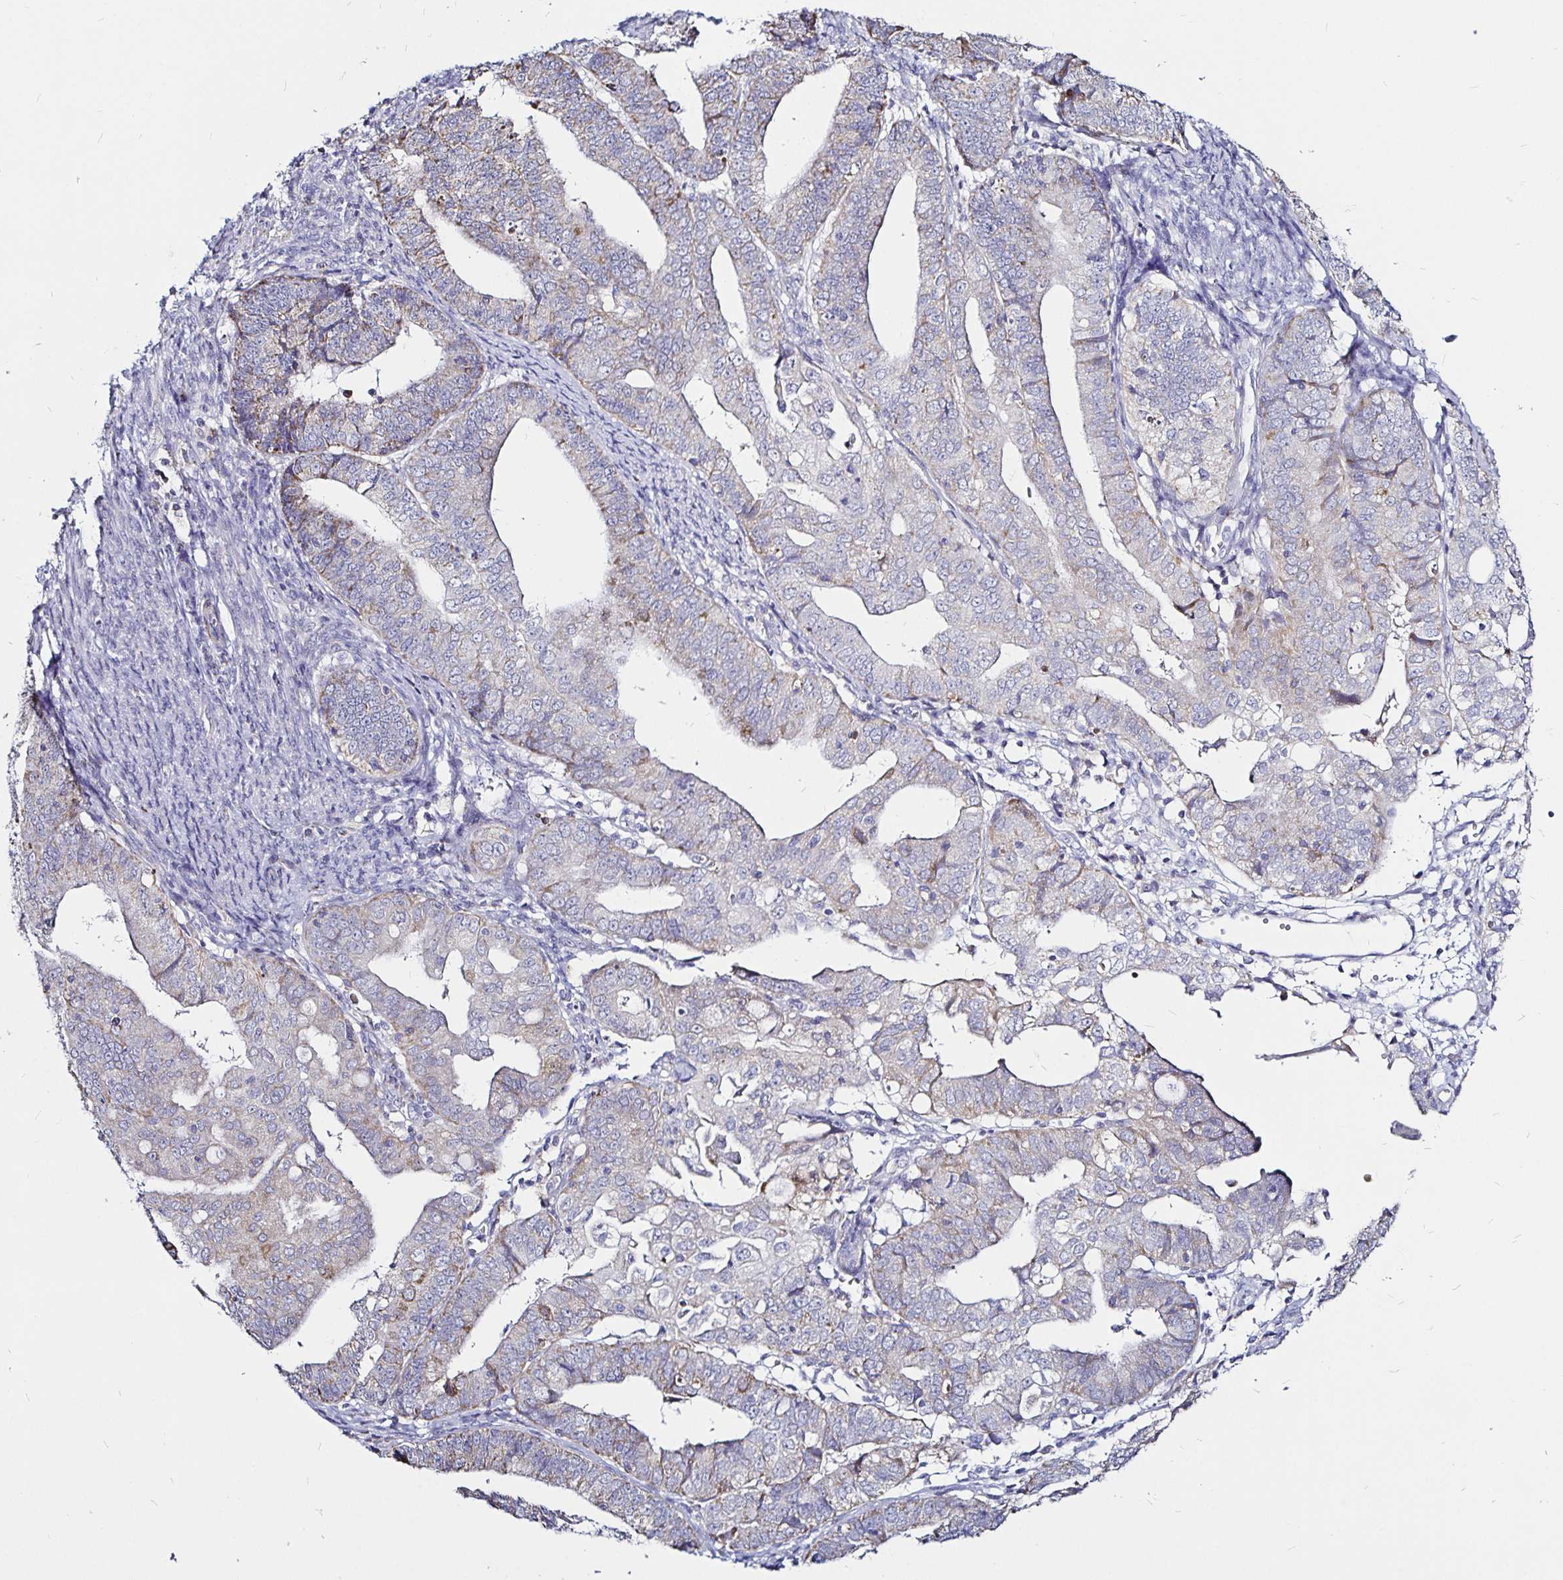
{"staining": {"intensity": "weak", "quantity": "25%-75%", "location": "cytoplasmic/membranous"}, "tissue": "endometrial cancer", "cell_type": "Tumor cells", "image_type": "cancer", "snomed": [{"axis": "morphology", "description": "Adenocarcinoma, NOS"}, {"axis": "topography", "description": "Endometrium"}], "caption": "High-magnification brightfield microscopy of adenocarcinoma (endometrial) stained with DAB (3,3'-diaminobenzidine) (brown) and counterstained with hematoxylin (blue). tumor cells exhibit weak cytoplasmic/membranous expression is present in about25%-75% of cells.", "gene": "PGAM2", "patient": {"sex": "female", "age": 56}}